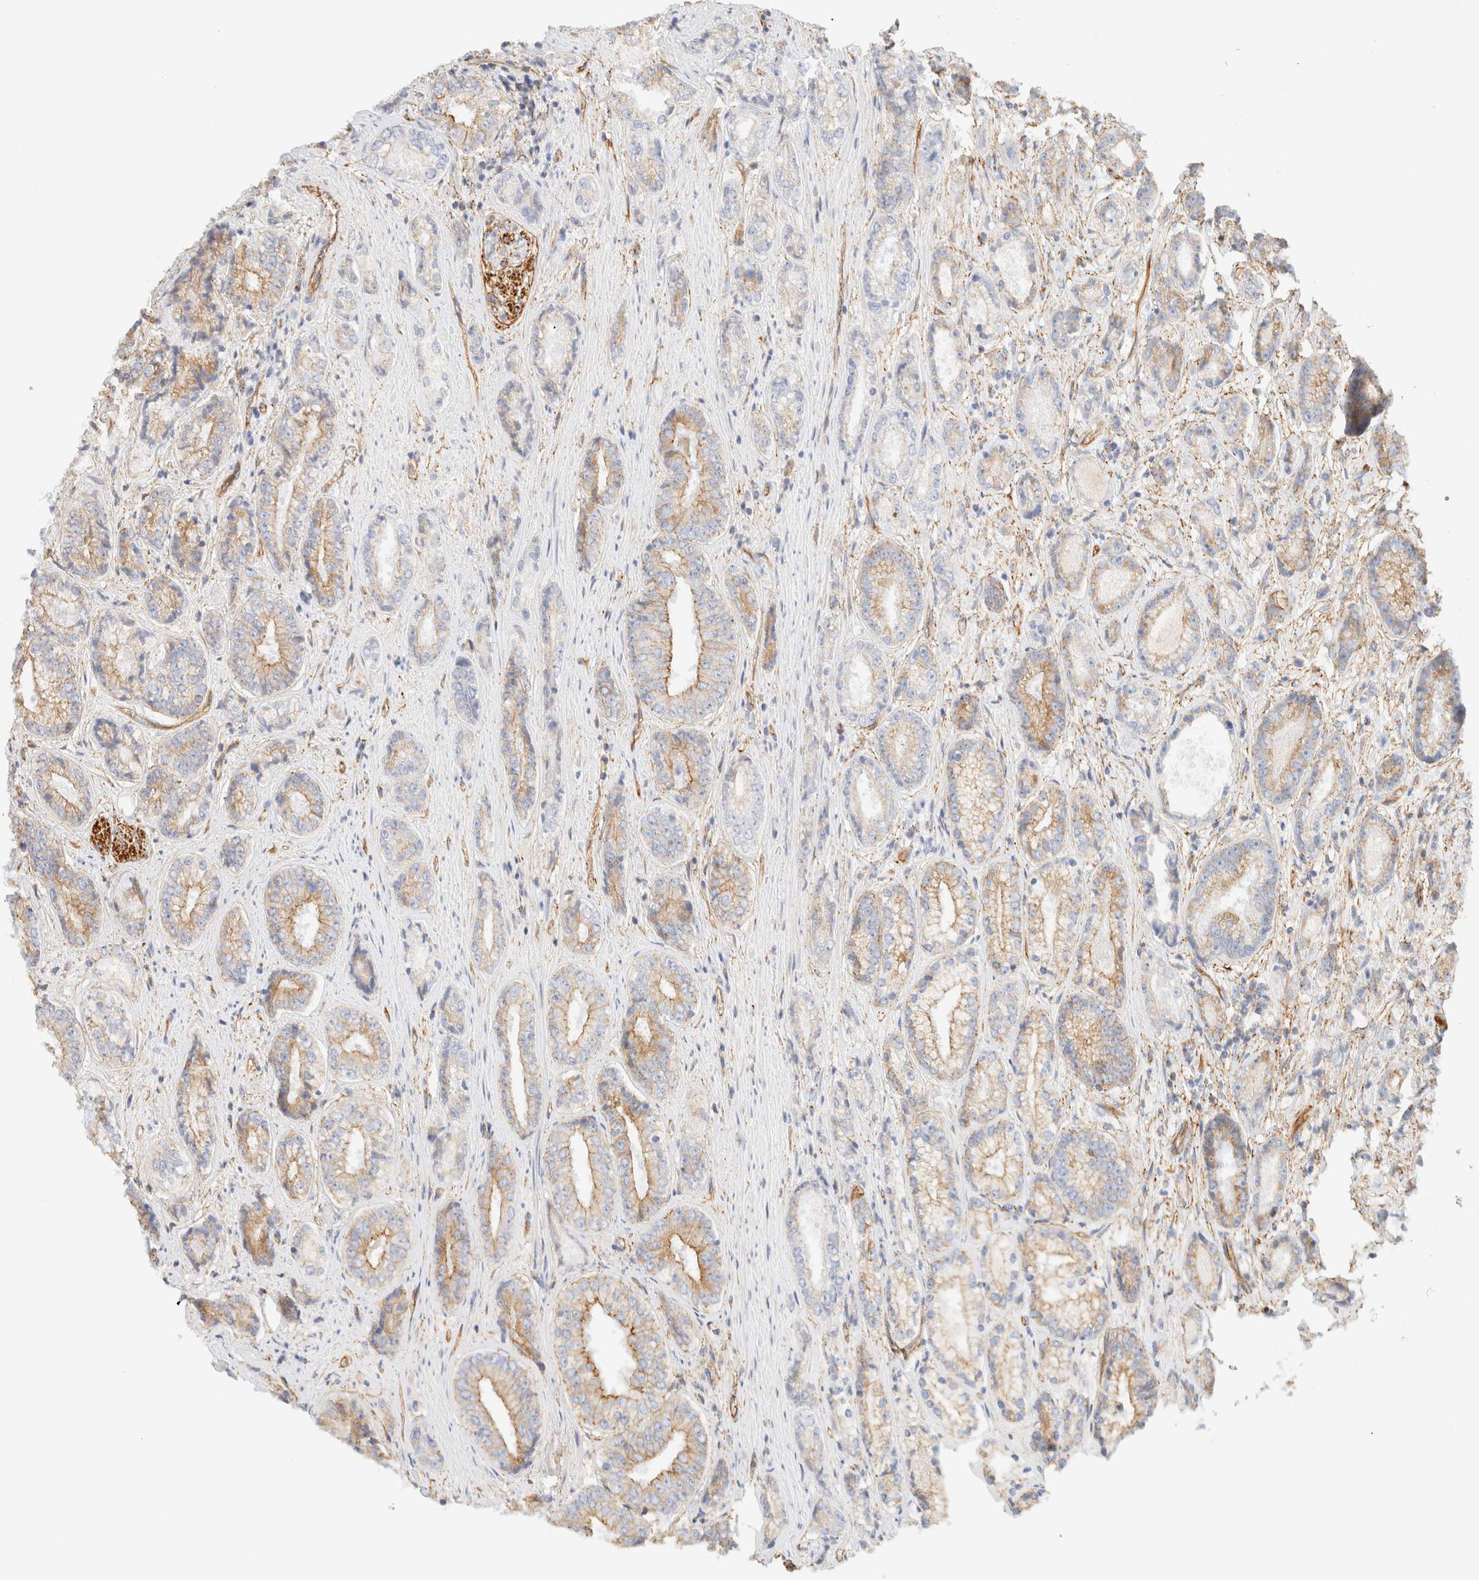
{"staining": {"intensity": "moderate", "quantity": "25%-75%", "location": "cytoplasmic/membranous"}, "tissue": "prostate cancer", "cell_type": "Tumor cells", "image_type": "cancer", "snomed": [{"axis": "morphology", "description": "Adenocarcinoma, High grade"}, {"axis": "topography", "description": "Prostate"}], "caption": "A brown stain highlights moderate cytoplasmic/membranous staining of a protein in adenocarcinoma (high-grade) (prostate) tumor cells.", "gene": "CYB5R4", "patient": {"sex": "male", "age": 61}}